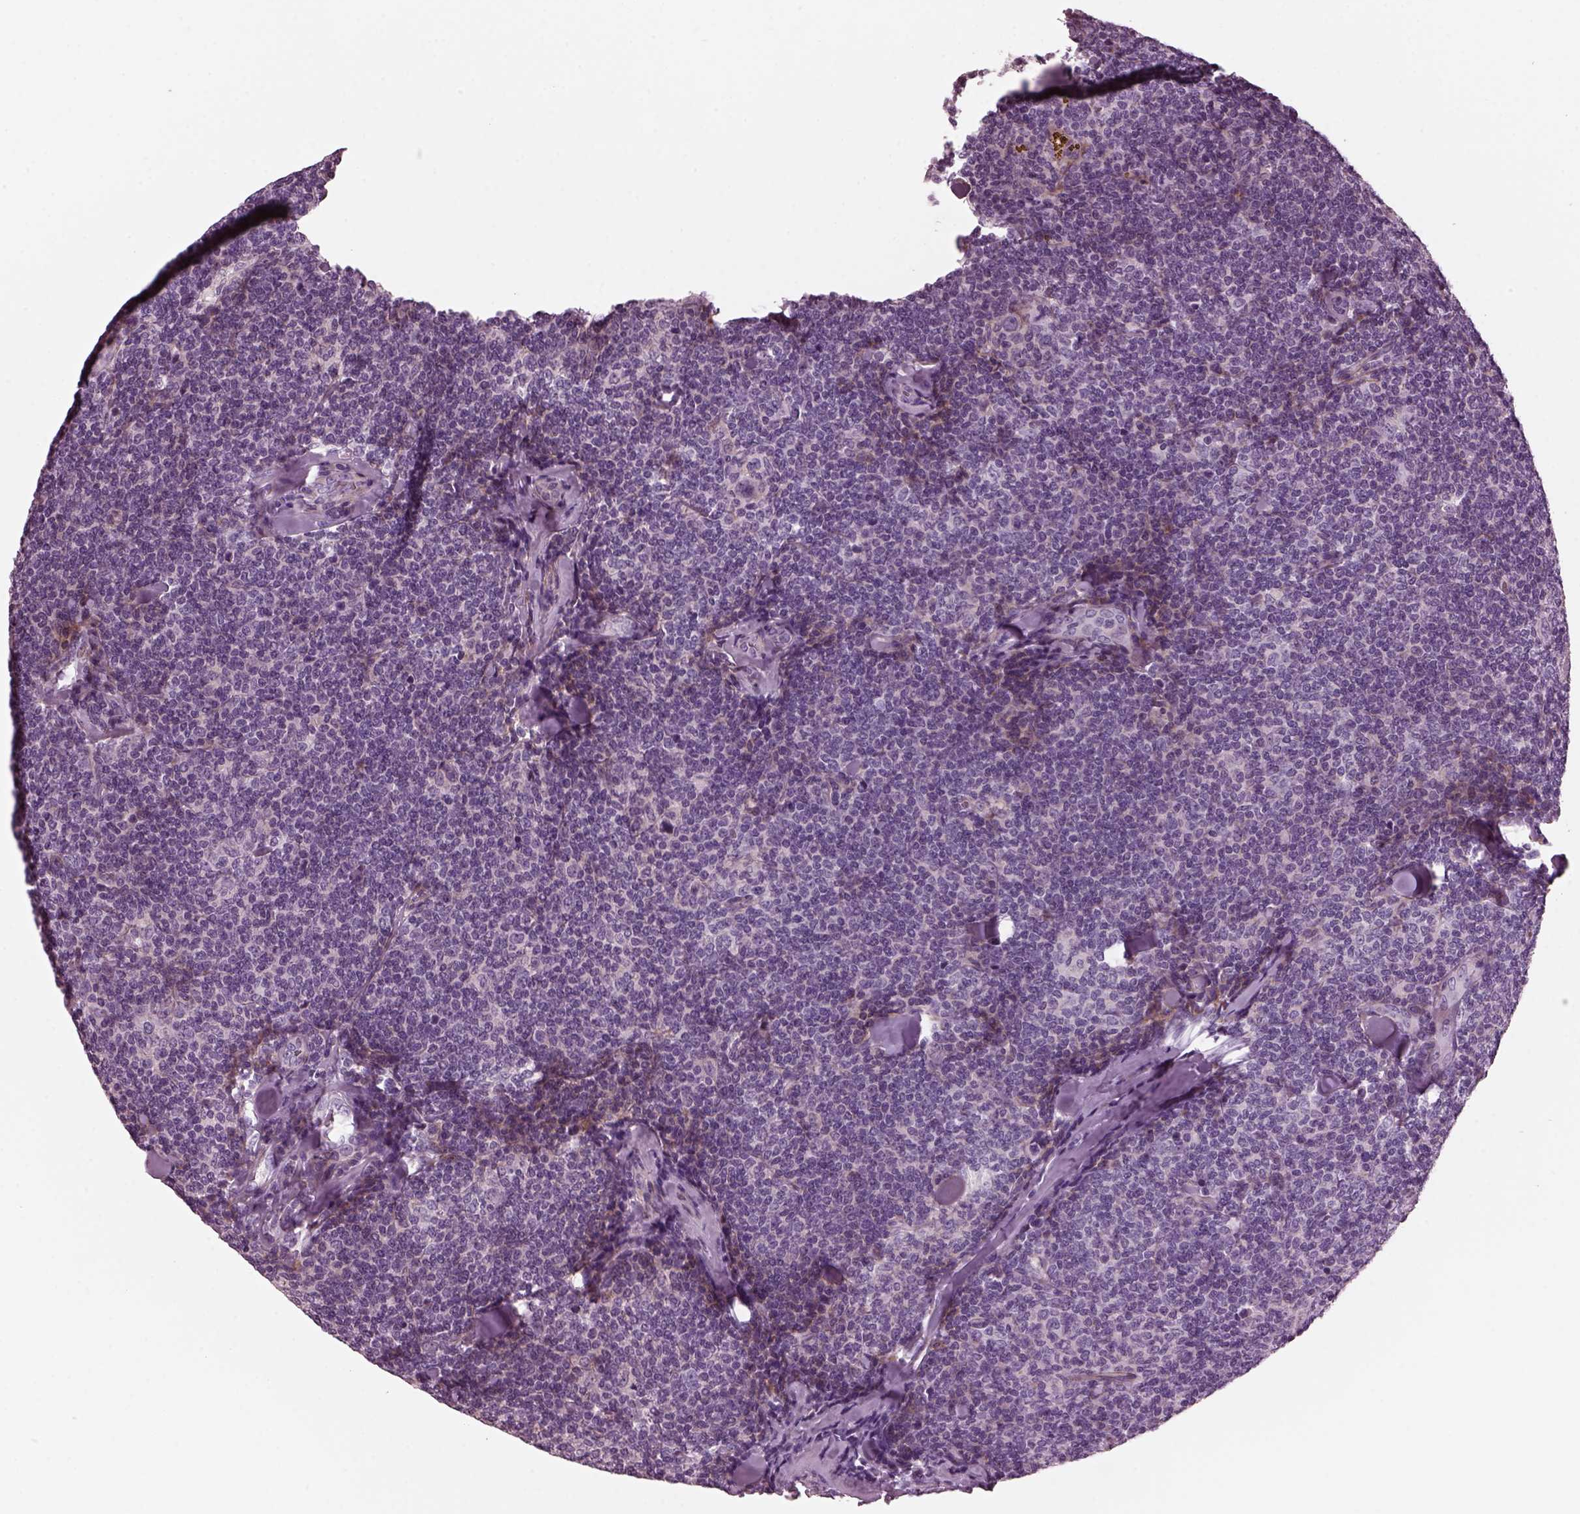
{"staining": {"intensity": "negative", "quantity": "none", "location": "none"}, "tissue": "lymphoma", "cell_type": "Tumor cells", "image_type": "cancer", "snomed": [{"axis": "morphology", "description": "Malignant lymphoma, non-Hodgkin's type, Low grade"}, {"axis": "topography", "description": "Lymph node"}], "caption": "Human low-grade malignant lymphoma, non-Hodgkin's type stained for a protein using immunohistochemistry (IHC) demonstrates no staining in tumor cells.", "gene": "GDF11", "patient": {"sex": "female", "age": 56}}